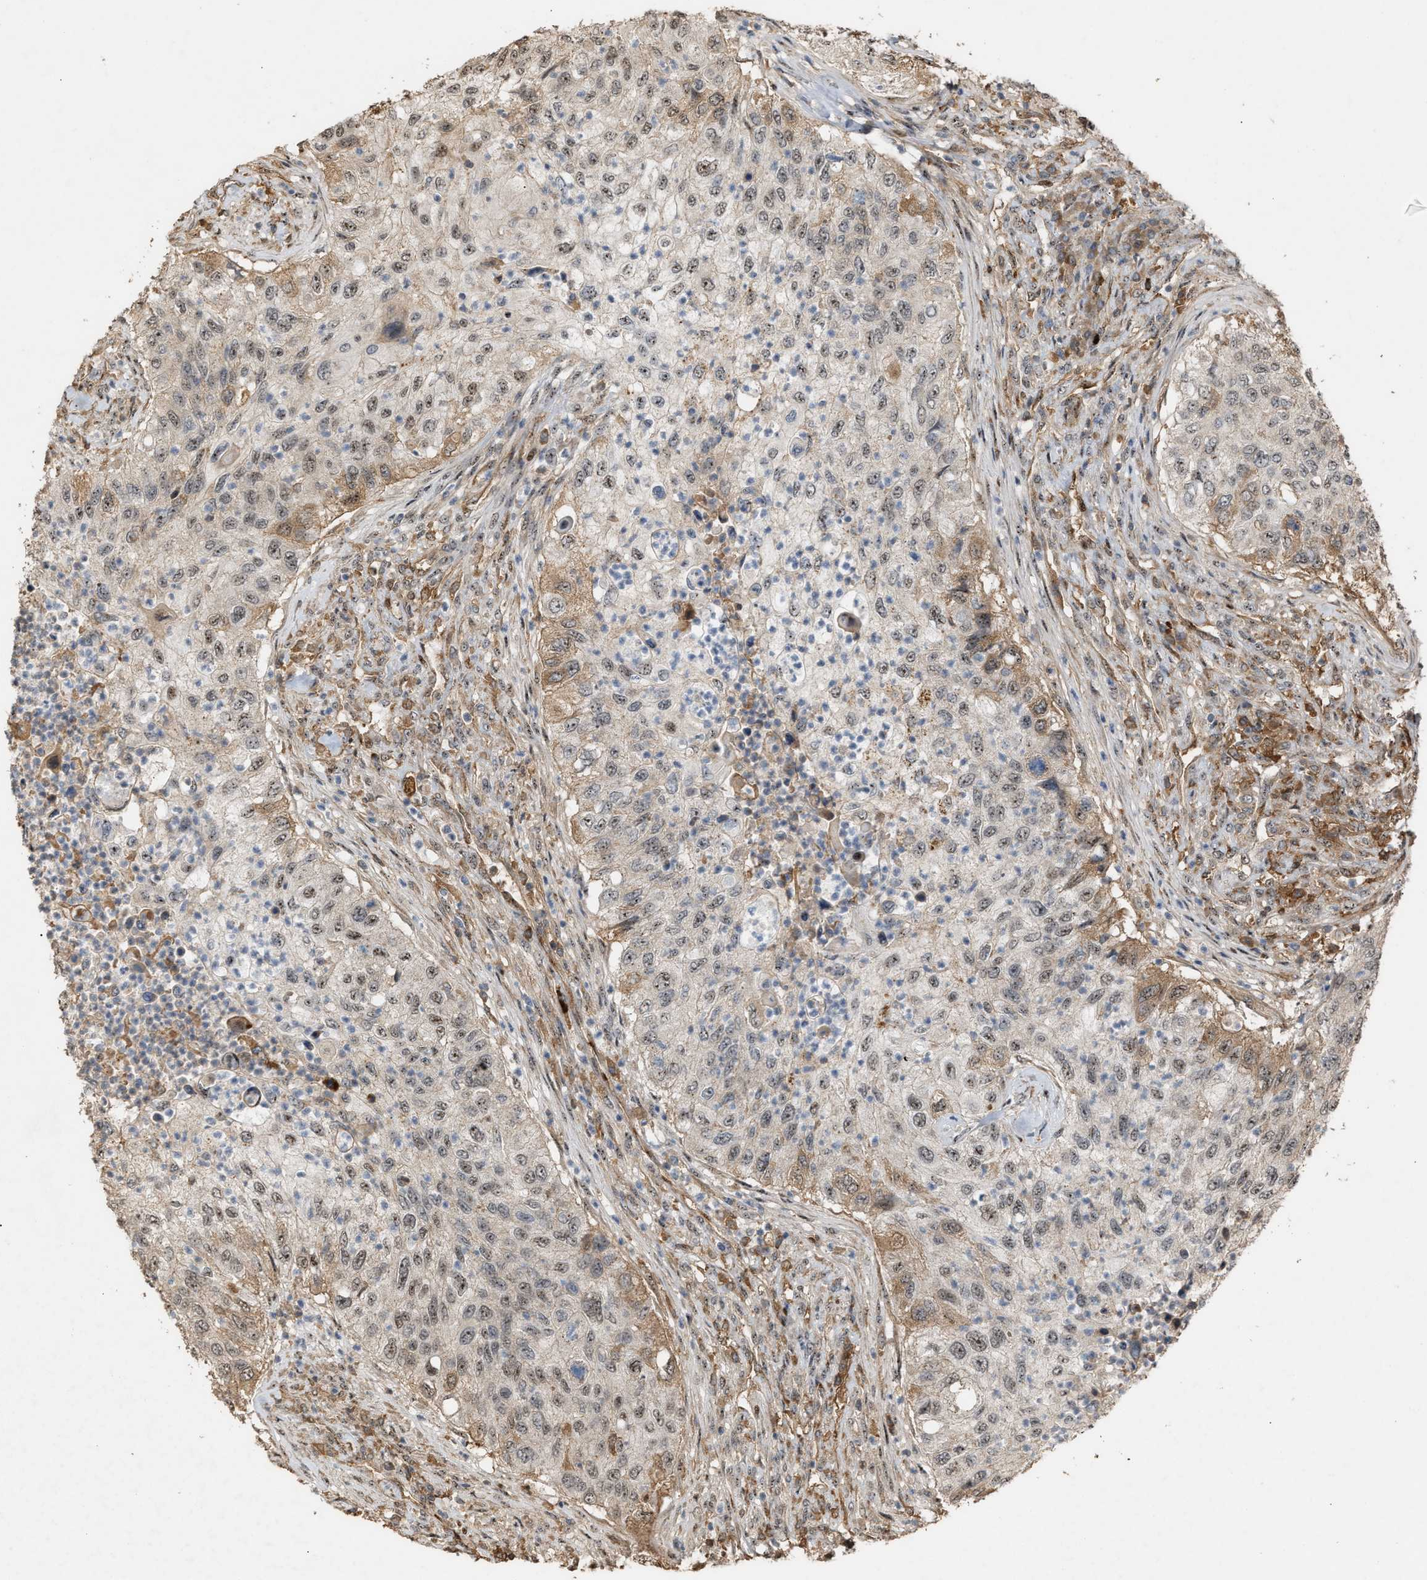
{"staining": {"intensity": "weak", "quantity": ">75%", "location": "cytoplasmic/membranous,nuclear"}, "tissue": "urothelial cancer", "cell_type": "Tumor cells", "image_type": "cancer", "snomed": [{"axis": "morphology", "description": "Urothelial carcinoma, High grade"}, {"axis": "topography", "description": "Urinary bladder"}], "caption": "This is an image of IHC staining of urothelial cancer, which shows weak positivity in the cytoplasmic/membranous and nuclear of tumor cells.", "gene": "ZFAND5", "patient": {"sex": "female", "age": 60}}